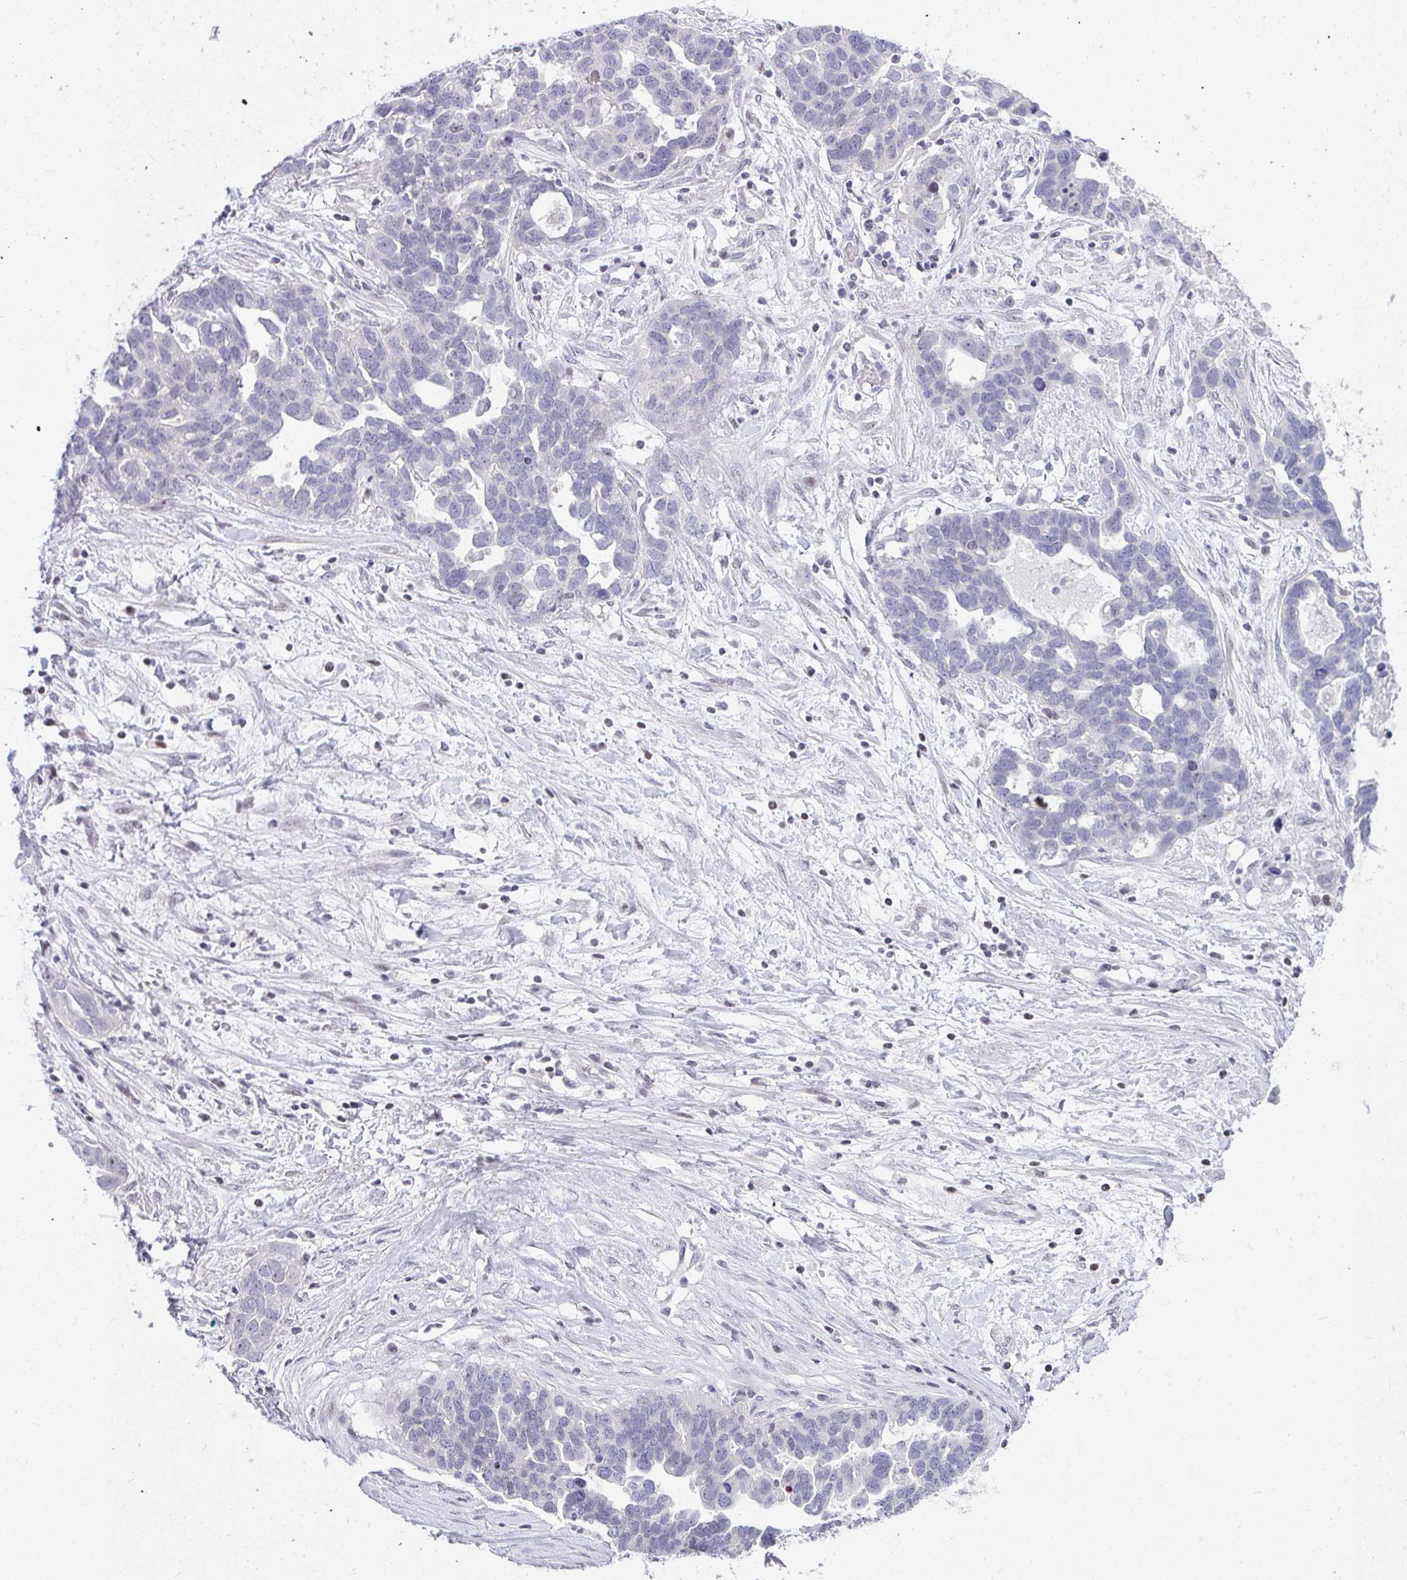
{"staining": {"intensity": "negative", "quantity": "none", "location": "none"}, "tissue": "ovarian cancer", "cell_type": "Tumor cells", "image_type": "cancer", "snomed": [{"axis": "morphology", "description": "Cystadenocarcinoma, serous, NOS"}, {"axis": "topography", "description": "Ovary"}], "caption": "The immunohistochemistry (IHC) micrograph has no significant staining in tumor cells of serous cystadenocarcinoma (ovarian) tissue. (DAB immunohistochemistry visualized using brightfield microscopy, high magnification).", "gene": "EID3", "patient": {"sex": "female", "age": 54}}